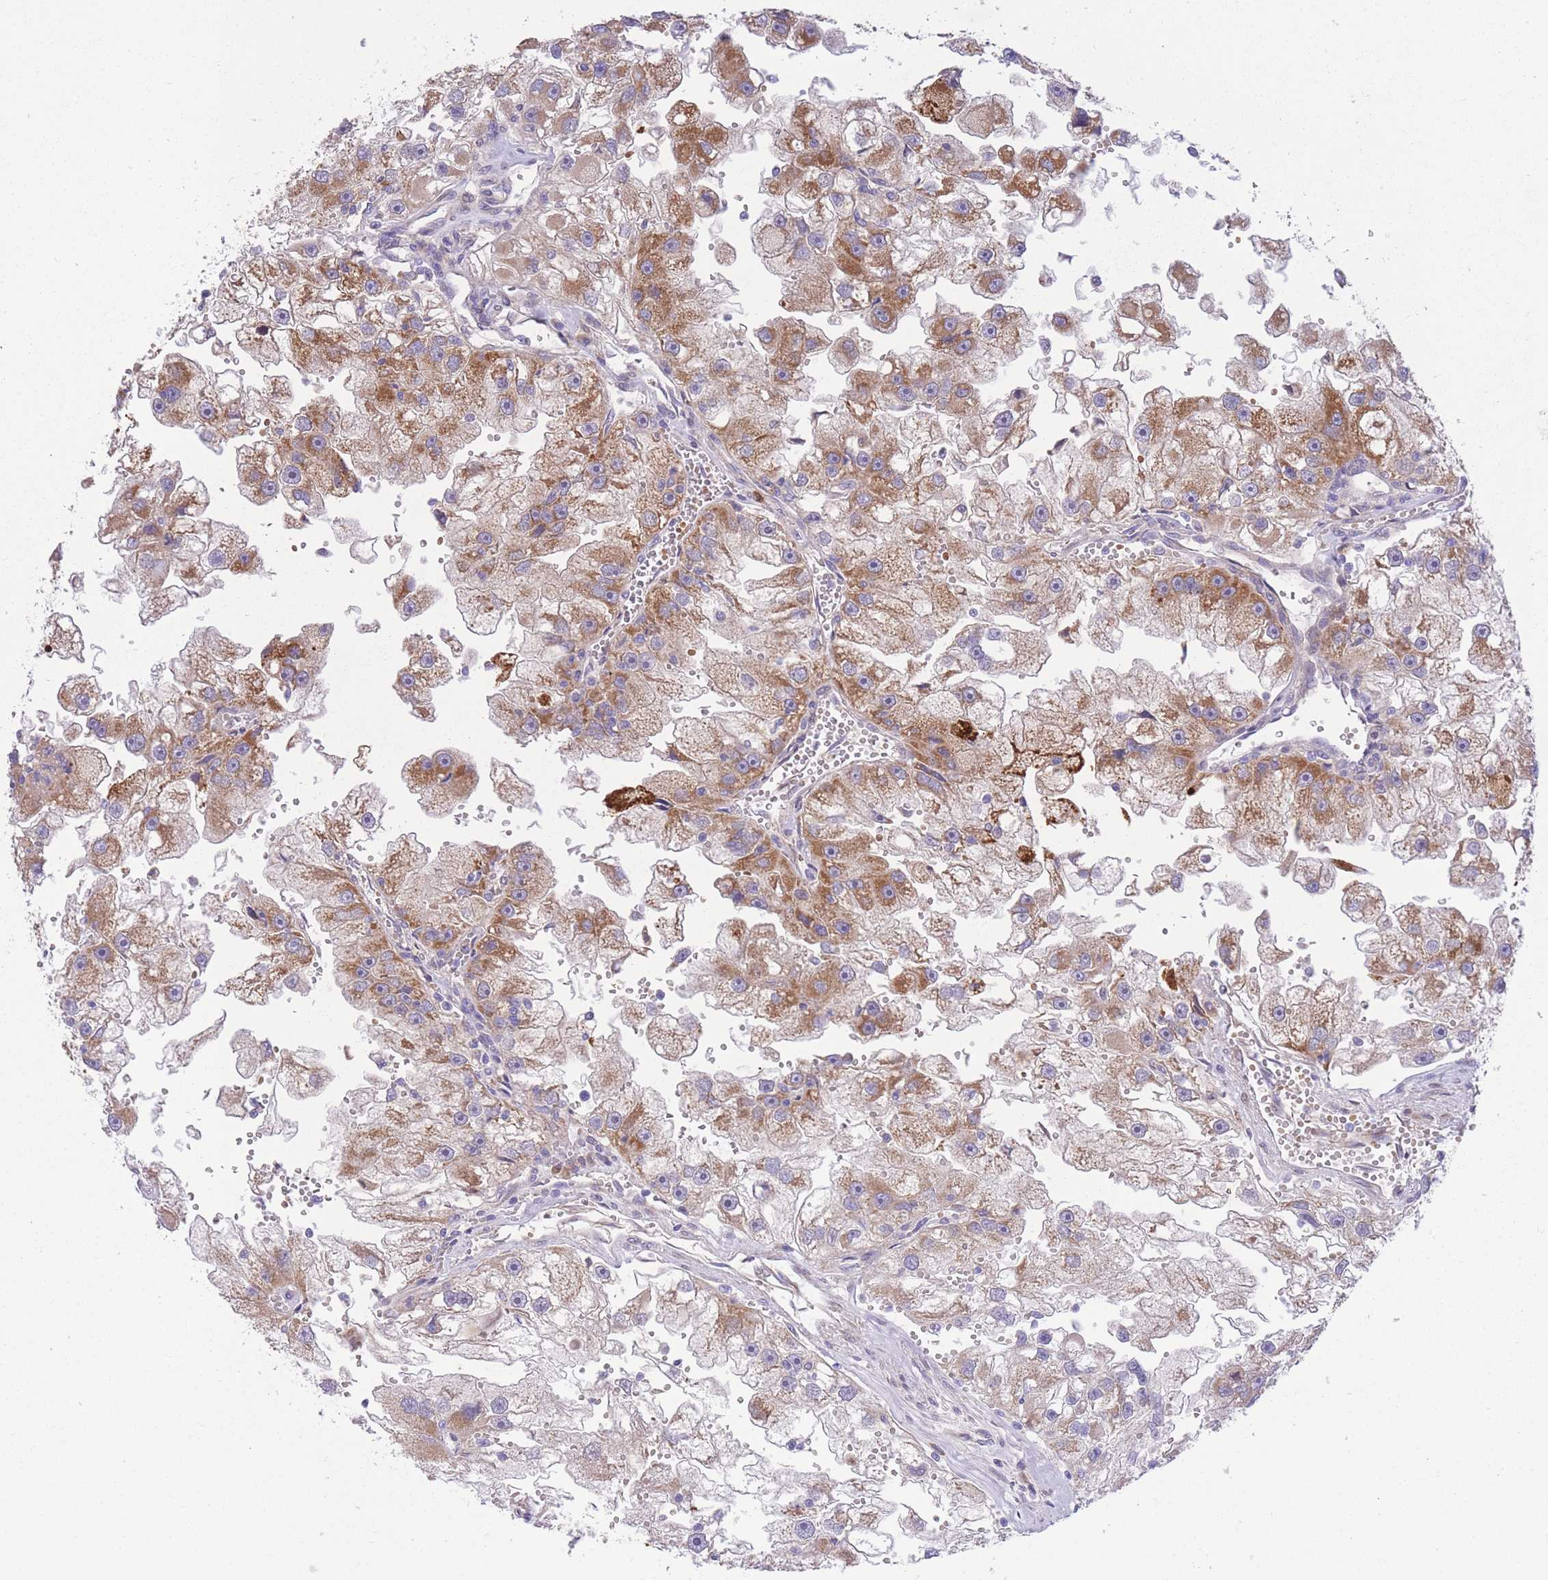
{"staining": {"intensity": "moderate", "quantity": ">75%", "location": "cytoplasmic/membranous"}, "tissue": "renal cancer", "cell_type": "Tumor cells", "image_type": "cancer", "snomed": [{"axis": "morphology", "description": "Adenocarcinoma, NOS"}, {"axis": "topography", "description": "Kidney"}], "caption": "Protein staining shows moderate cytoplasmic/membranous staining in about >75% of tumor cells in renal adenocarcinoma. (DAB IHC, brown staining for protein, blue staining for nuclei).", "gene": "CHAC1", "patient": {"sex": "male", "age": 63}}